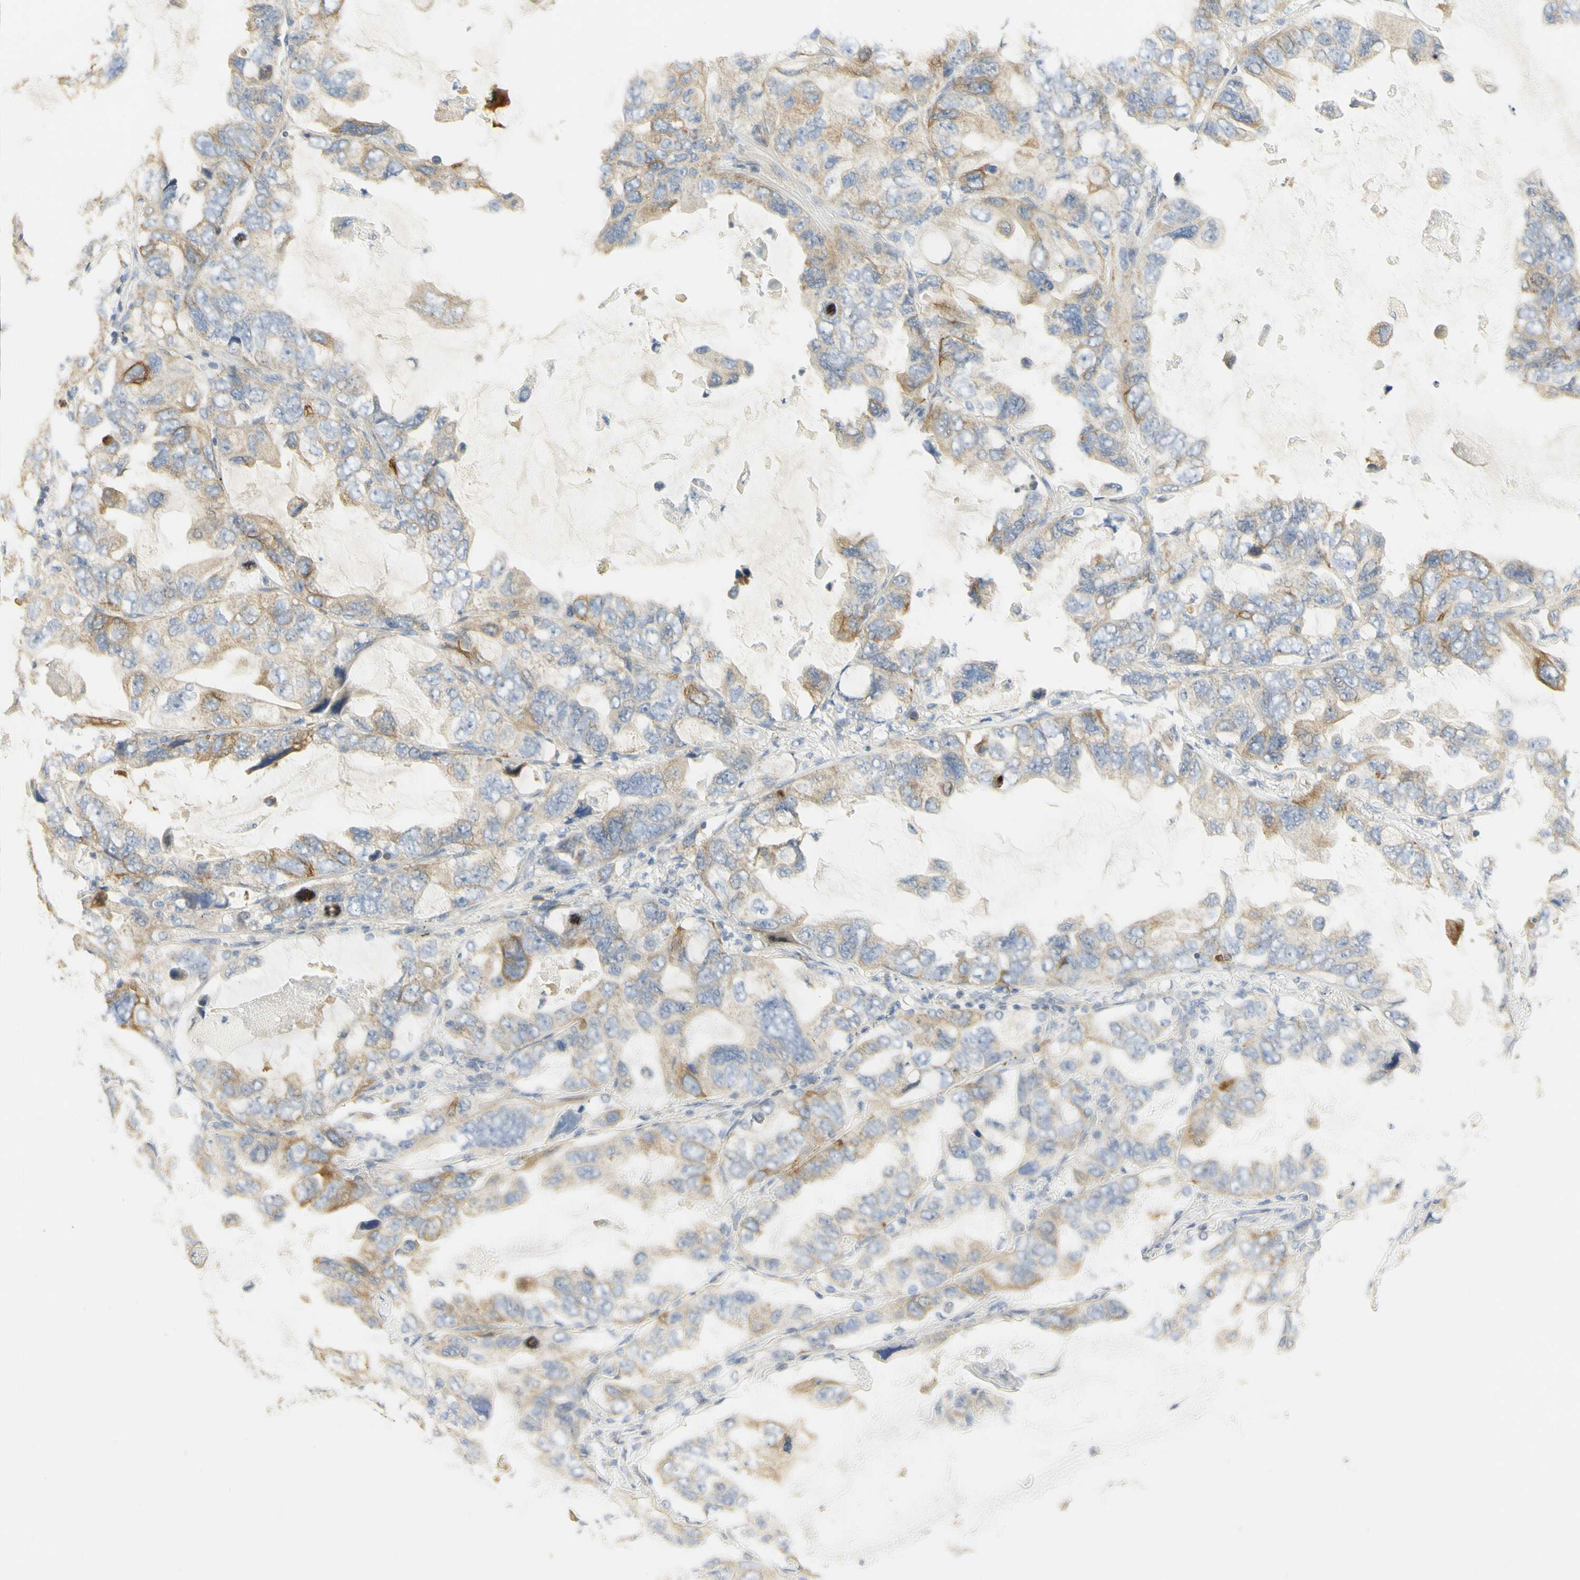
{"staining": {"intensity": "weak", "quantity": ">75%", "location": "cytoplasmic/membranous"}, "tissue": "lung cancer", "cell_type": "Tumor cells", "image_type": "cancer", "snomed": [{"axis": "morphology", "description": "Squamous cell carcinoma, NOS"}, {"axis": "topography", "description": "Lung"}], "caption": "A high-resolution micrograph shows immunohistochemistry (IHC) staining of squamous cell carcinoma (lung), which displays weak cytoplasmic/membranous positivity in about >75% of tumor cells. Ihc stains the protein in brown and the nuclei are stained blue.", "gene": "KIF11", "patient": {"sex": "female", "age": 73}}